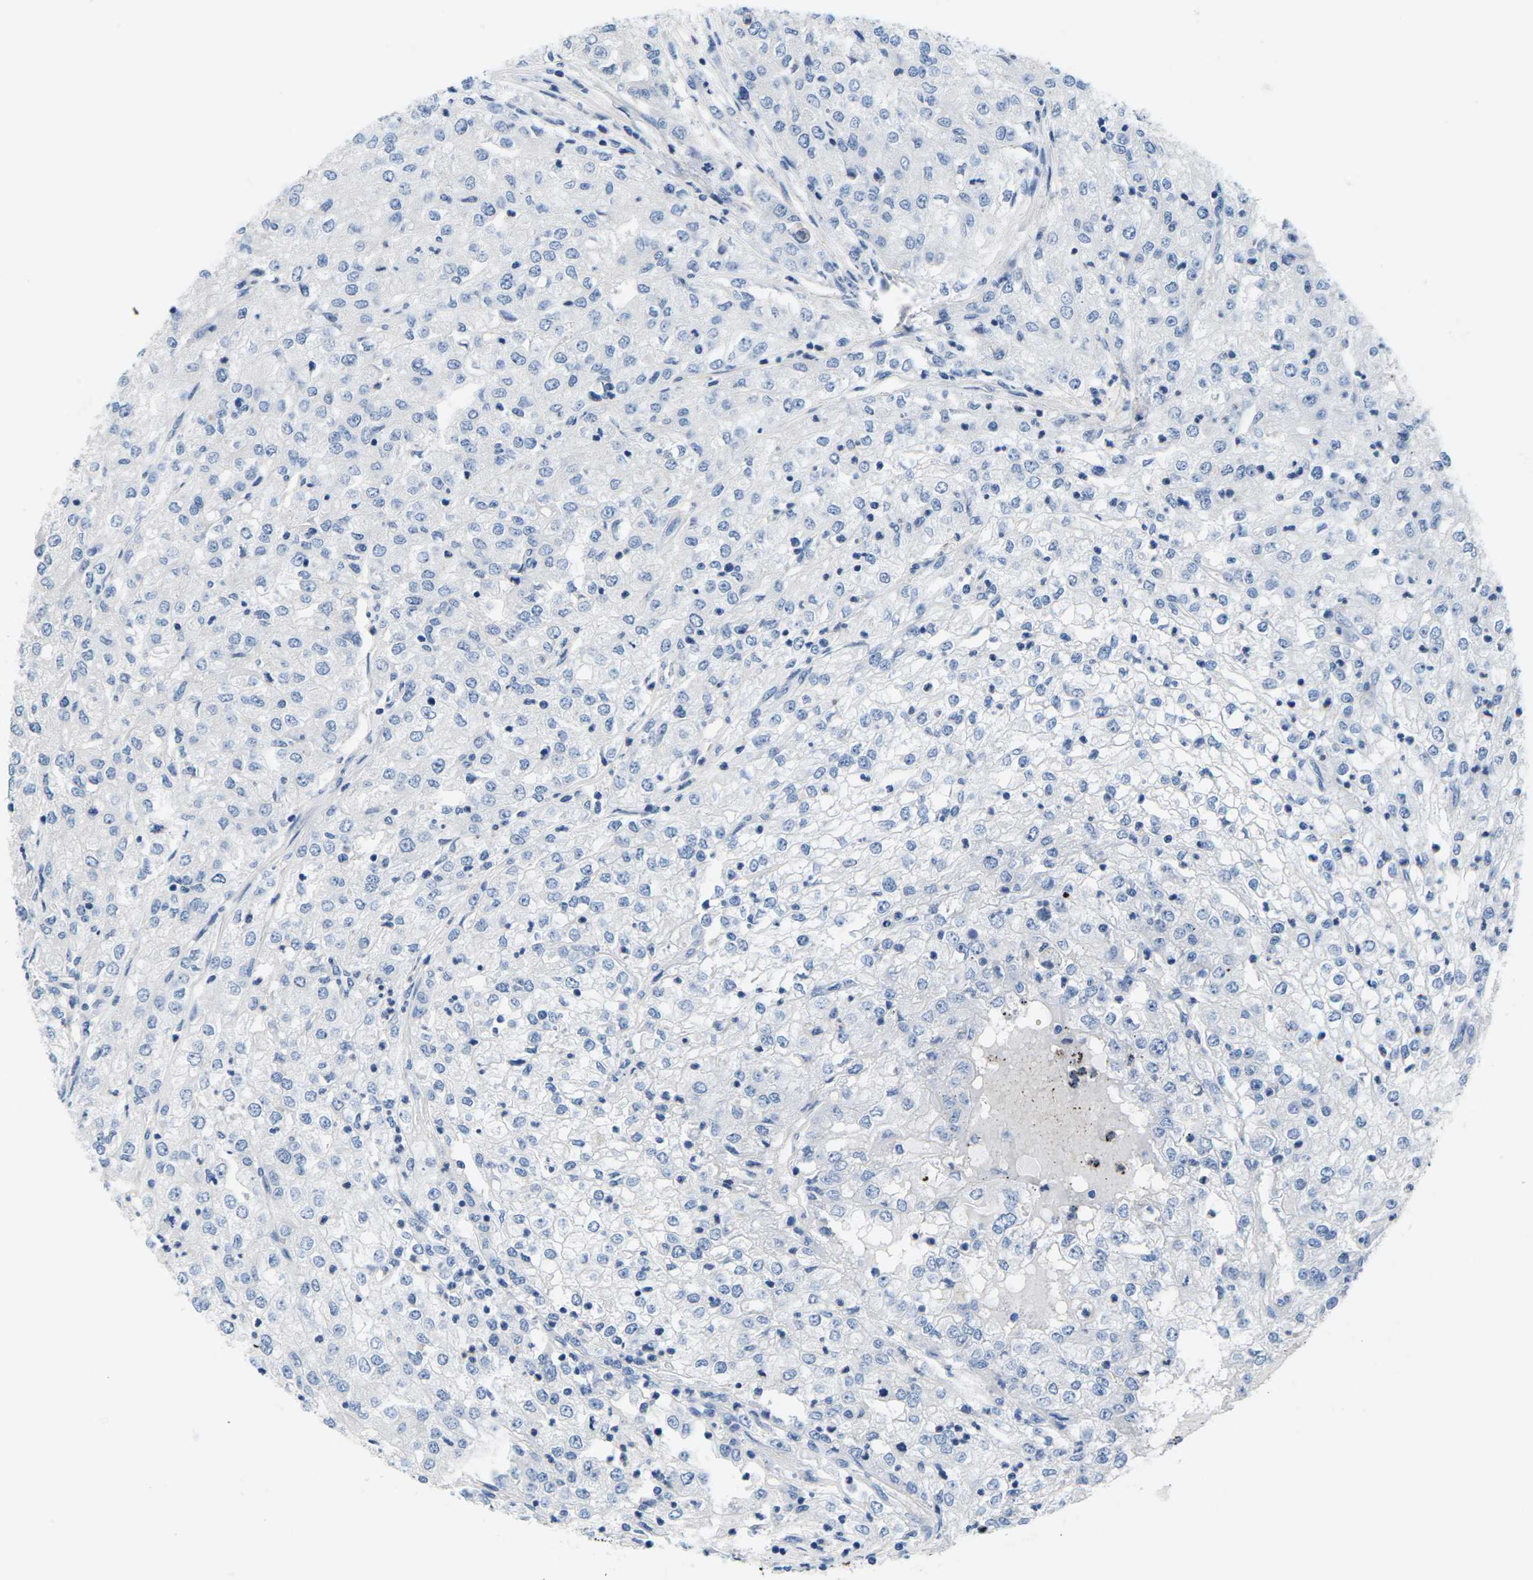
{"staining": {"intensity": "negative", "quantity": "none", "location": "none"}, "tissue": "renal cancer", "cell_type": "Tumor cells", "image_type": "cancer", "snomed": [{"axis": "morphology", "description": "Adenocarcinoma, NOS"}, {"axis": "topography", "description": "Kidney"}], "caption": "This is an immunohistochemistry (IHC) micrograph of human renal cancer (adenocarcinoma). There is no expression in tumor cells.", "gene": "TSPAN2", "patient": {"sex": "female", "age": 54}}